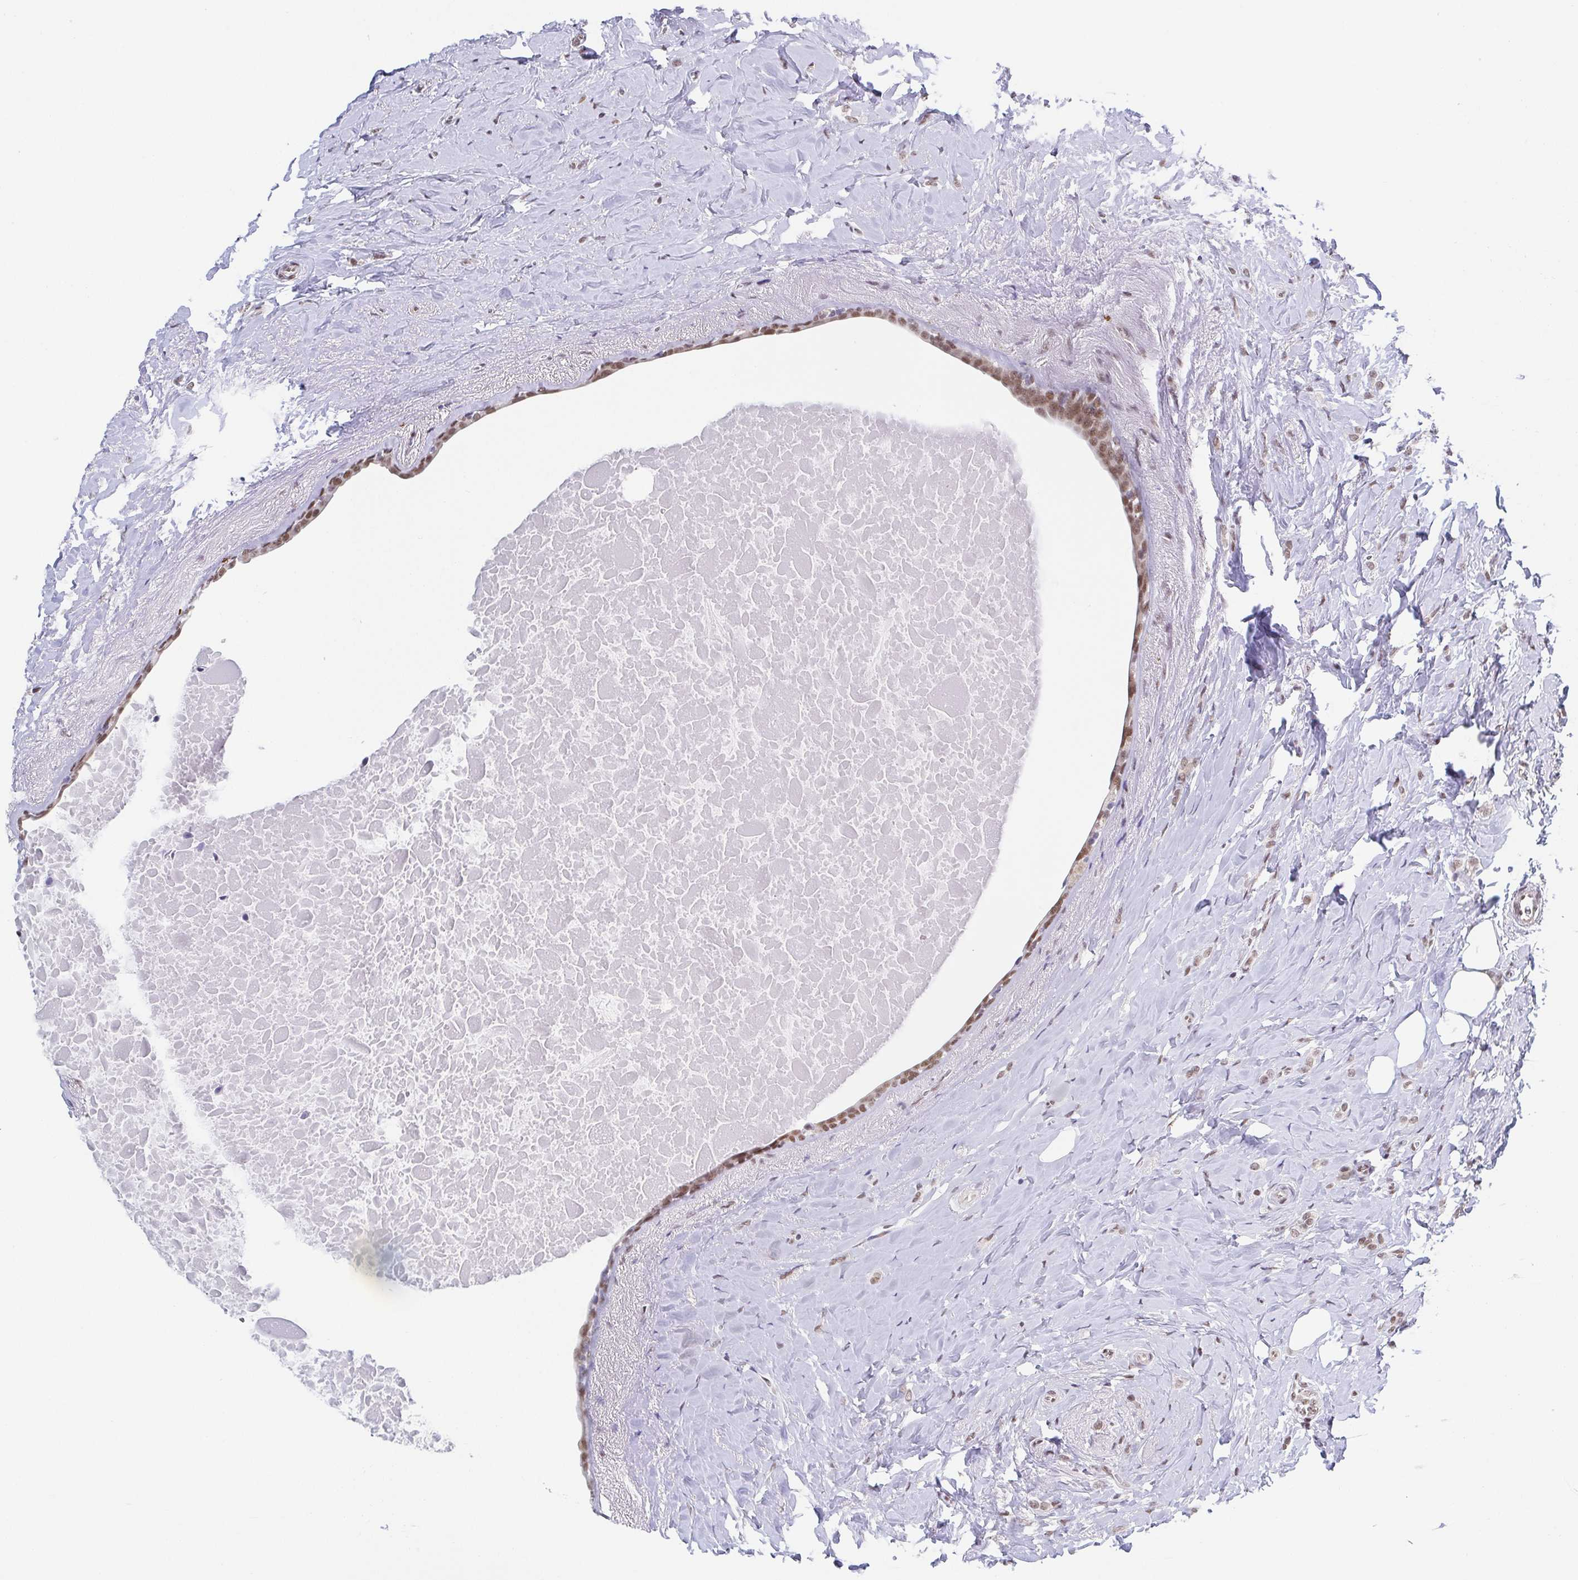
{"staining": {"intensity": "moderate", "quantity": ">75%", "location": "nuclear"}, "tissue": "breast cancer", "cell_type": "Tumor cells", "image_type": "cancer", "snomed": [{"axis": "morphology", "description": "Normal tissue, NOS"}, {"axis": "morphology", "description": "Duct carcinoma"}, {"axis": "topography", "description": "Breast"}], "caption": "Breast cancer (infiltrating ductal carcinoma) stained with immunohistochemistry (IHC) displays moderate nuclear expression in about >75% of tumor cells.", "gene": "SLC7A10", "patient": {"sex": "female", "age": 77}}